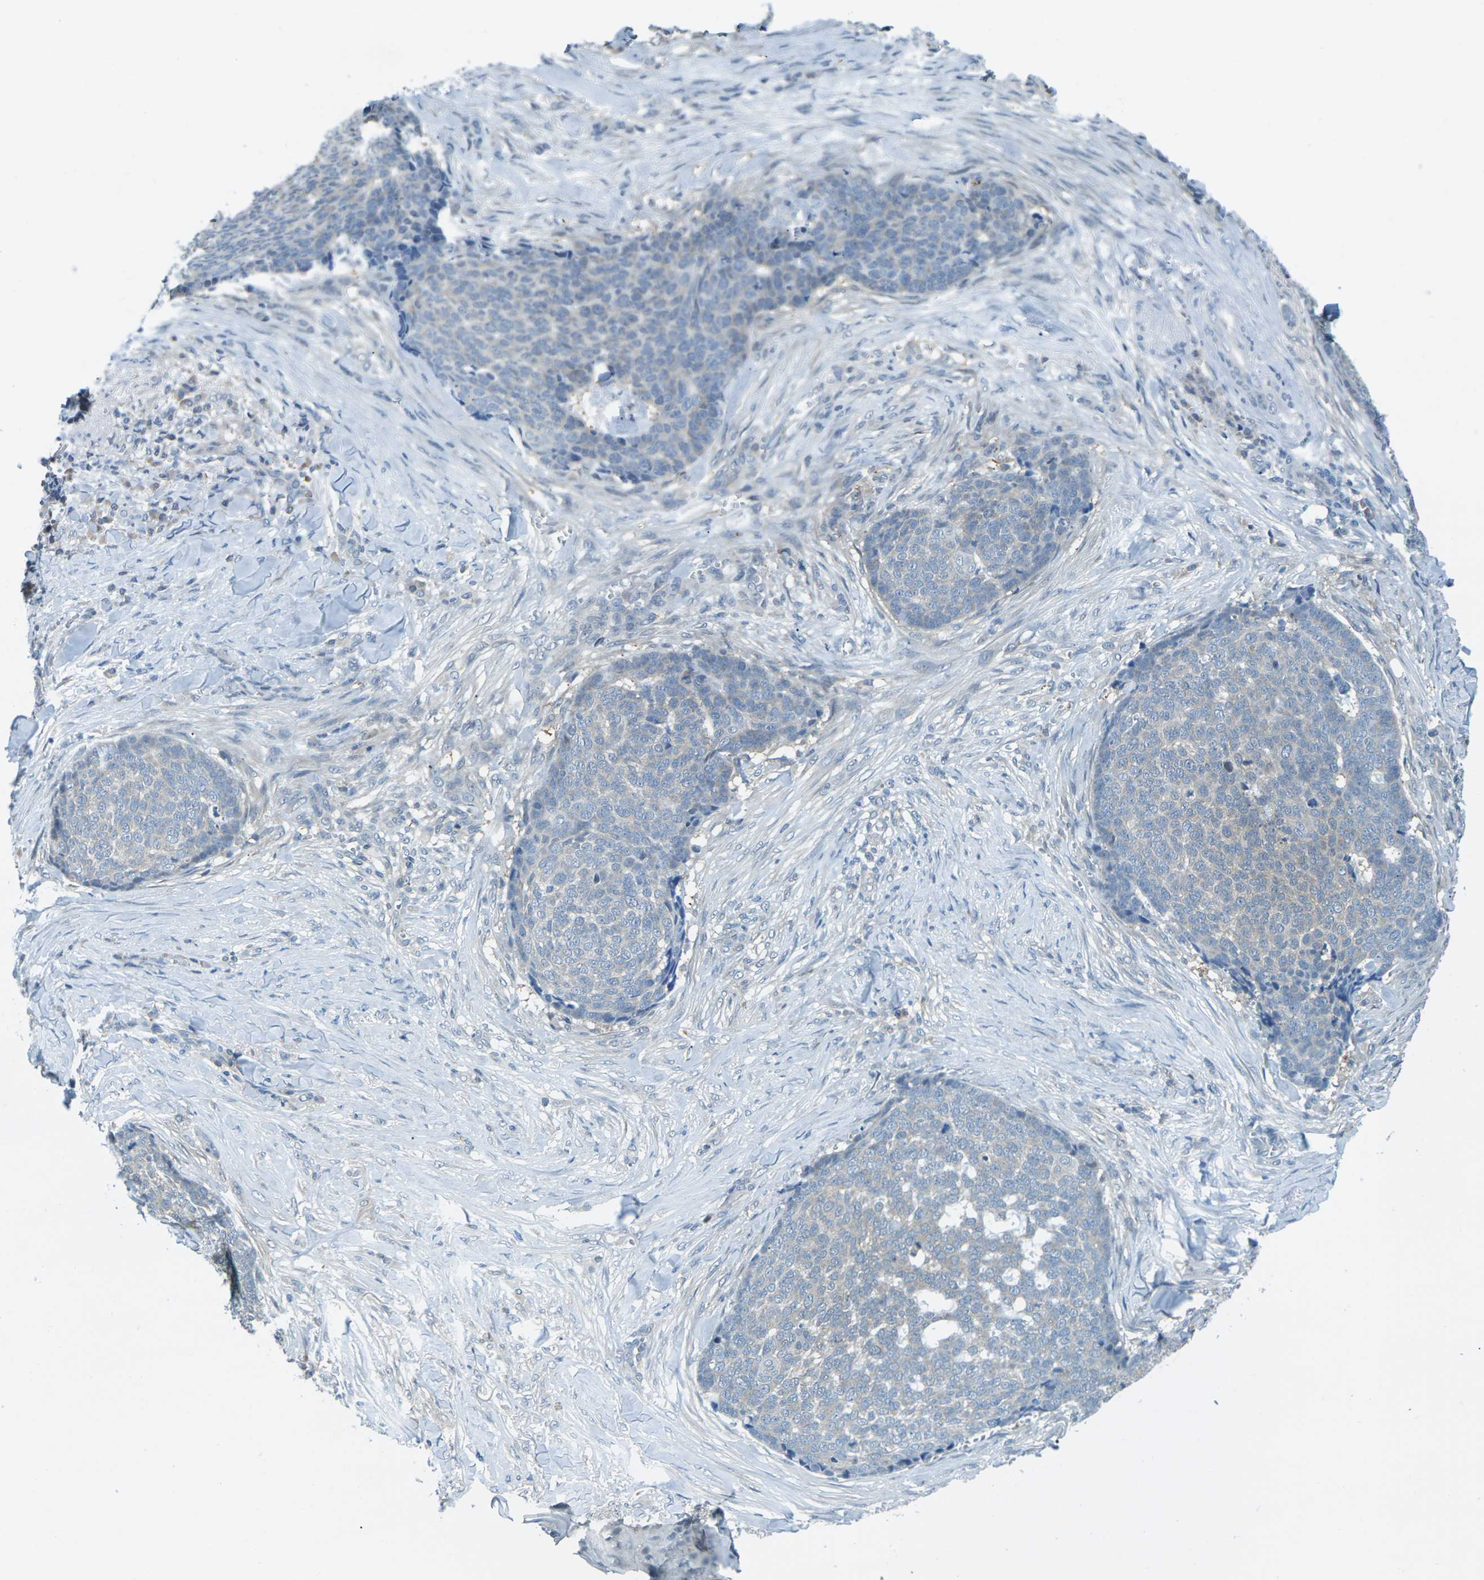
{"staining": {"intensity": "weak", "quantity": "<25%", "location": "cytoplasmic/membranous"}, "tissue": "skin cancer", "cell_type": "Tumor cells", "image_type": "cancer", "snomed": [{"axis": "morphology", "description": "Basal cell carcinoma"}, {"axis": "topography", "description": "Skin"}], "caption": "Immunohistochemistry photomicrograph of skin cancer (basal cell carcinoma) stained for a protein (brown), which reveals no positivity in tumor cells.", "gene": "NANOS2", "patient": {"sex": "male", "age": 84}}